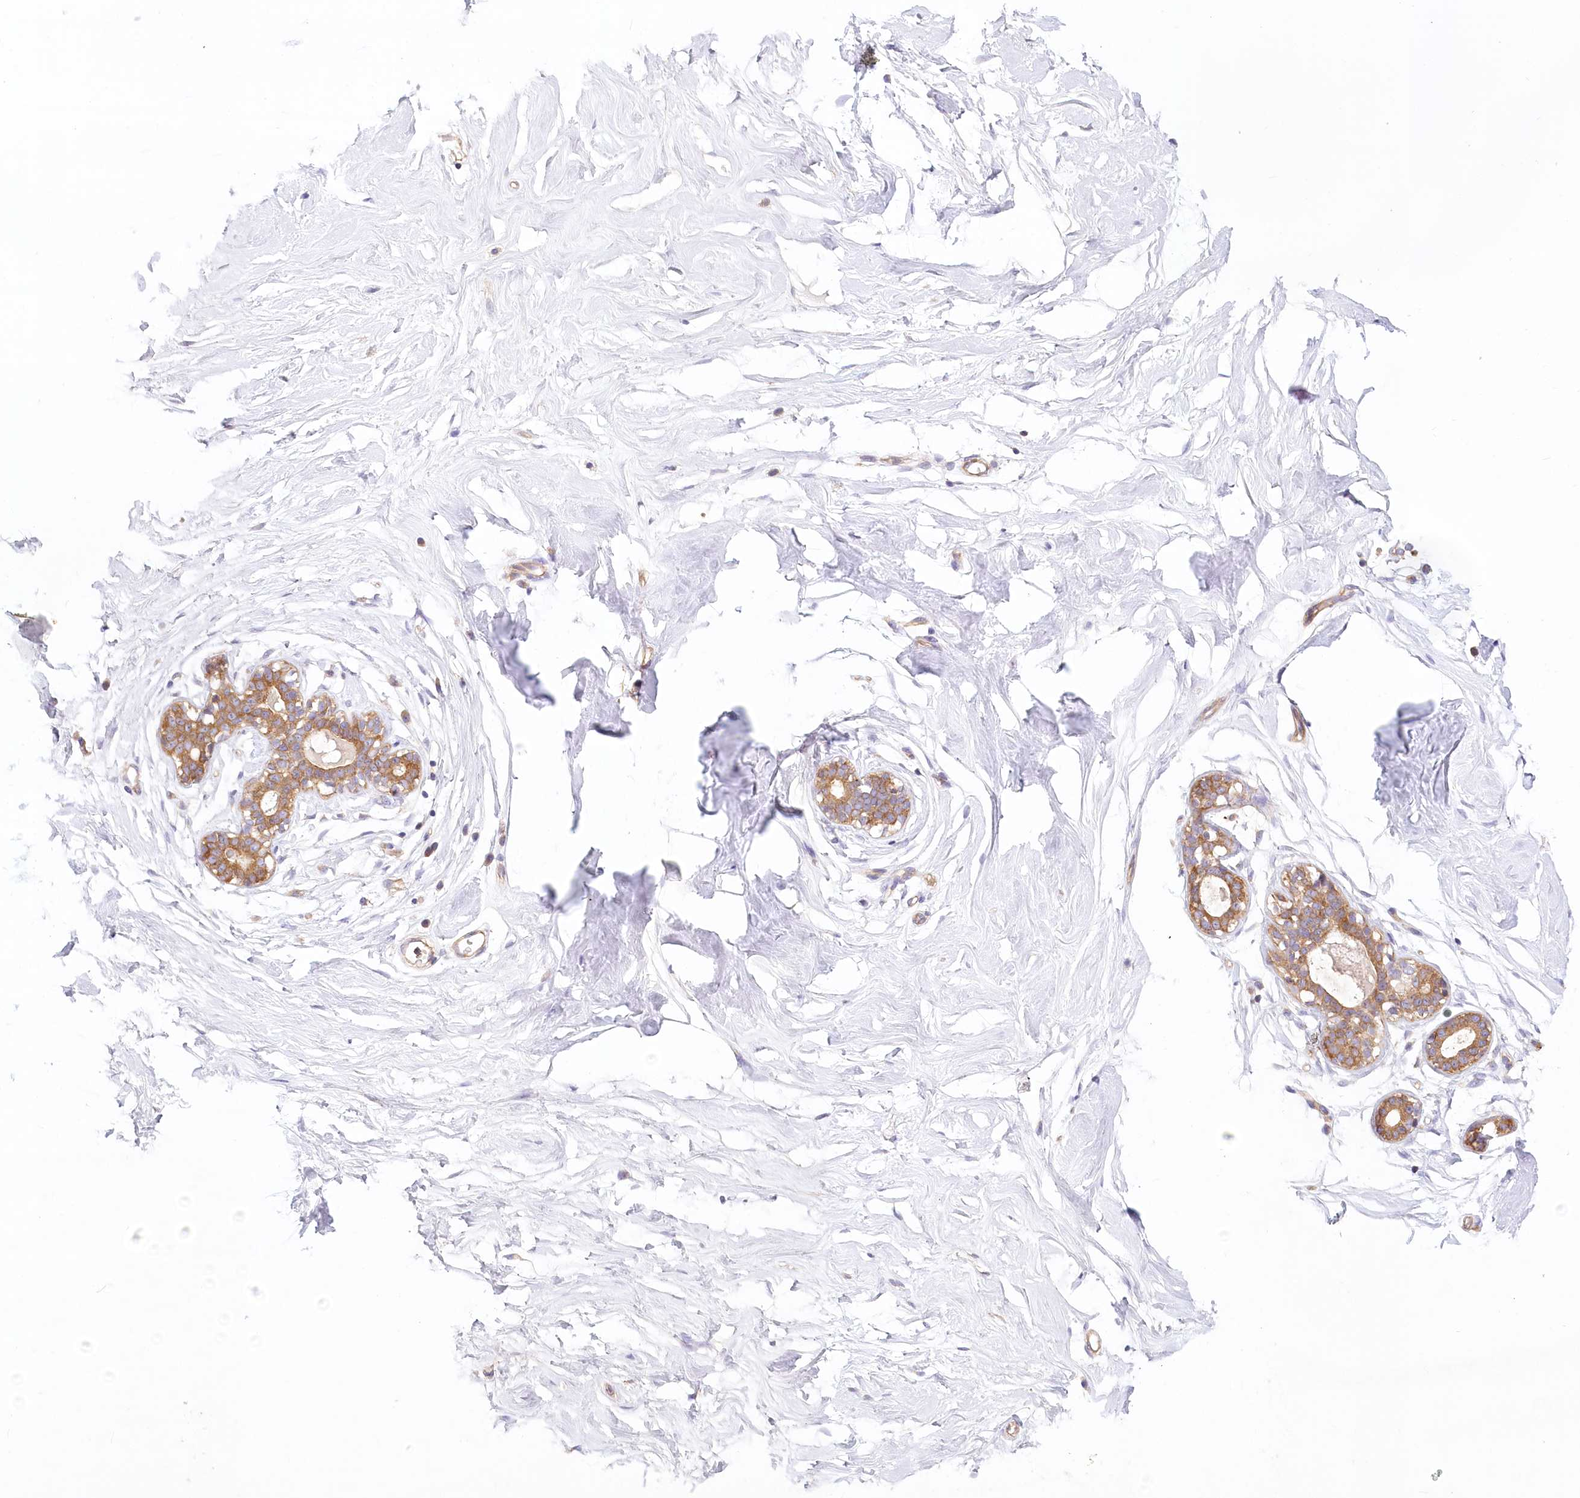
{"staining": {"intensity": "negative", "quantity": "none", "location": "none"}, "tissue": "breast", "cell_type": "Adipocytes", "image_type": "normal", "snomed": [{"axis": "morphology", "description": "Normal tissue, NOS"}, {"axis": "morphology", "description": "Adenoma, NOS"}, {"axis": "topography", "description": "Breast"}], "caption": "IHC histopathology image of benign breast: human breast stained with DAB displays no significant protein staining in adipocytes.", "gene": "UMPS", "patient": {"sex": "female", "age": 23}}